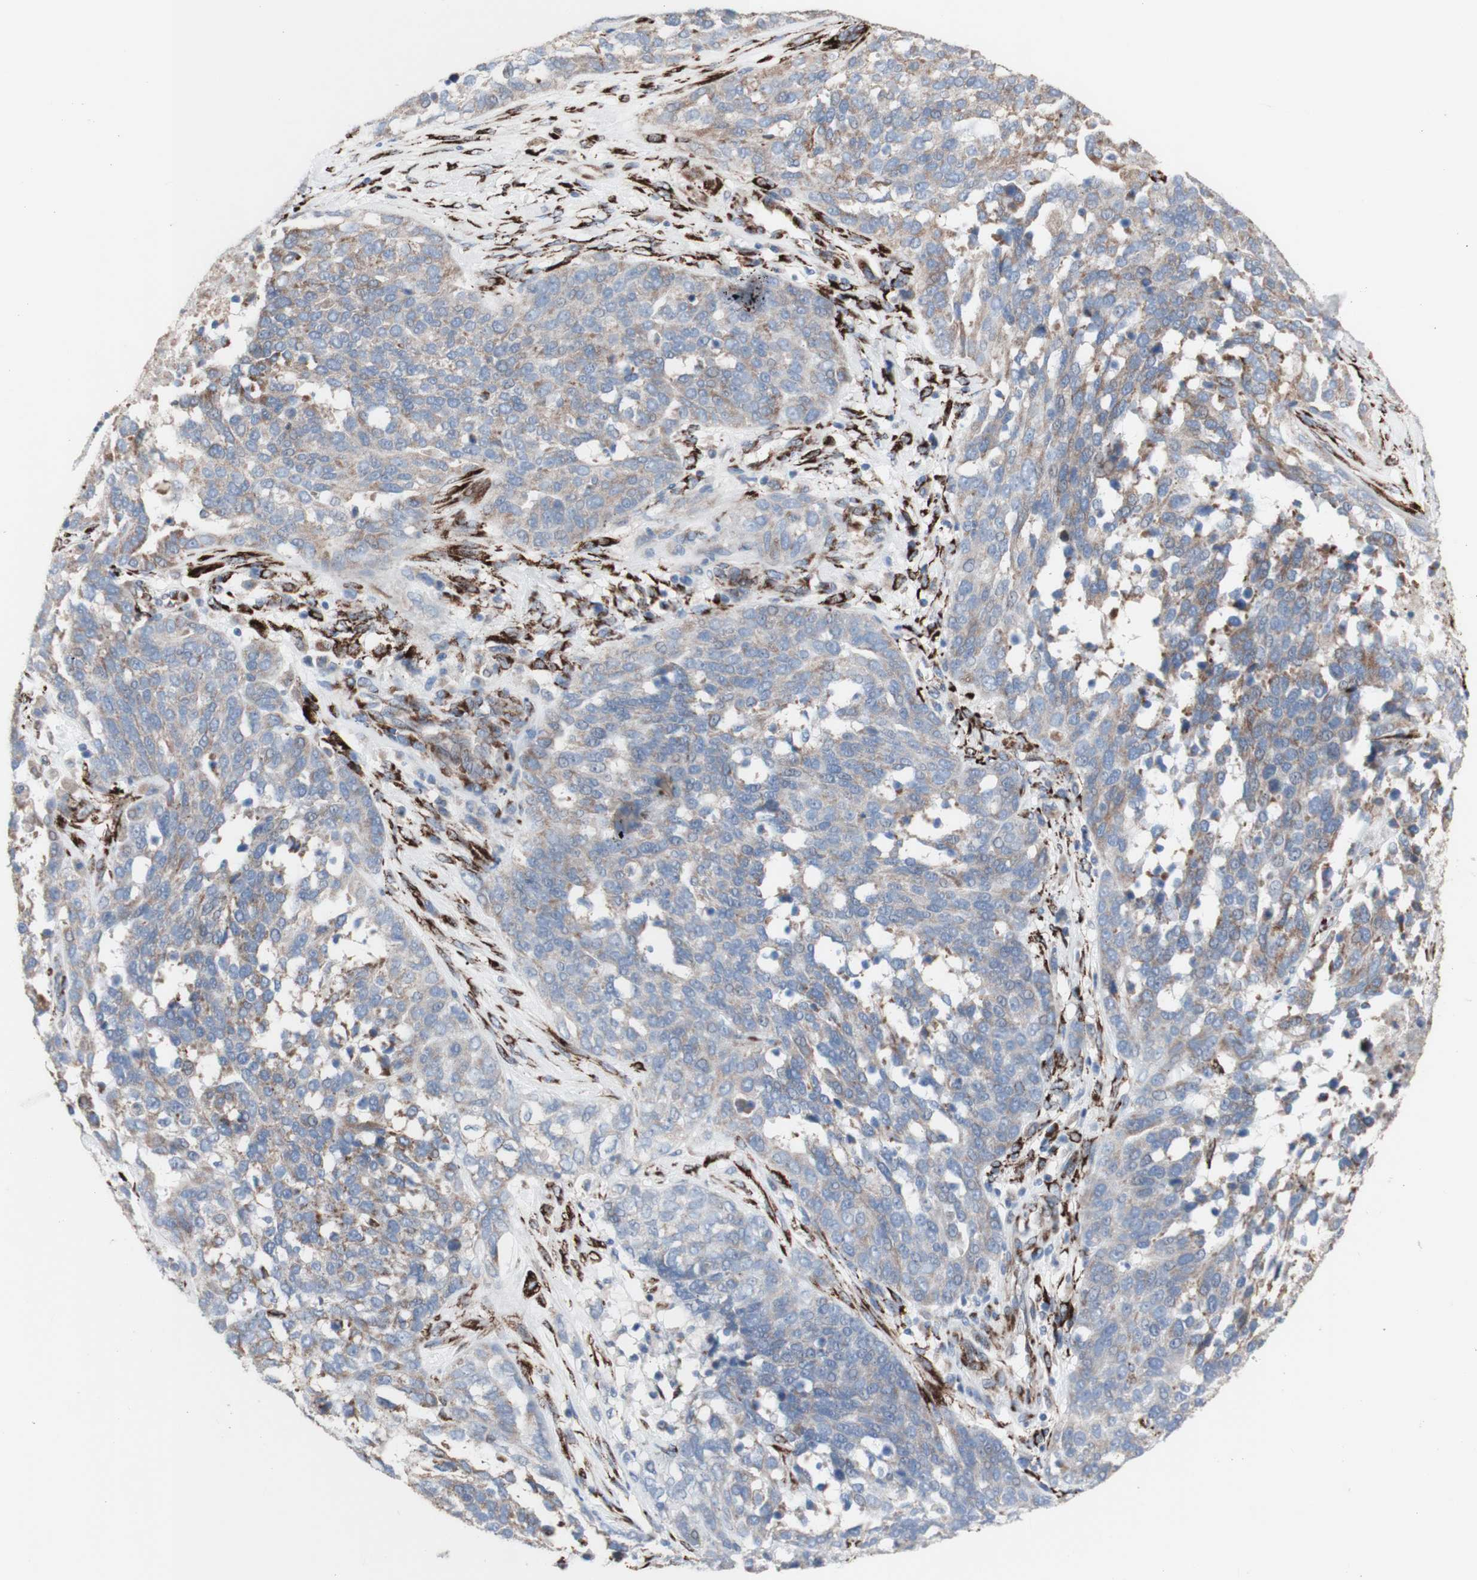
{"staining": {"intensity": "weak", "quantity": "25%-75%", "location": "cytoplasmic/membranous"}, "tissue": "ovarian cancer", "cell_type": "Tumor cells", "image_type": "cancer", "snomed": [{"axis": "morphology", "description": "Cystadenocarcinoma, serous, NOS"}, {"axis": "topography", "description": "Ovary"}], "caption": "Immunohistochemical staining of serous cystadenocarcinoma (ovarian) reveals low levels of weak cytoplasmic/membranous protein expression in about 25%-75% of tumor cells.", "gene": "AGPAT5", "patient": {"sex": "female", "age": 44}}